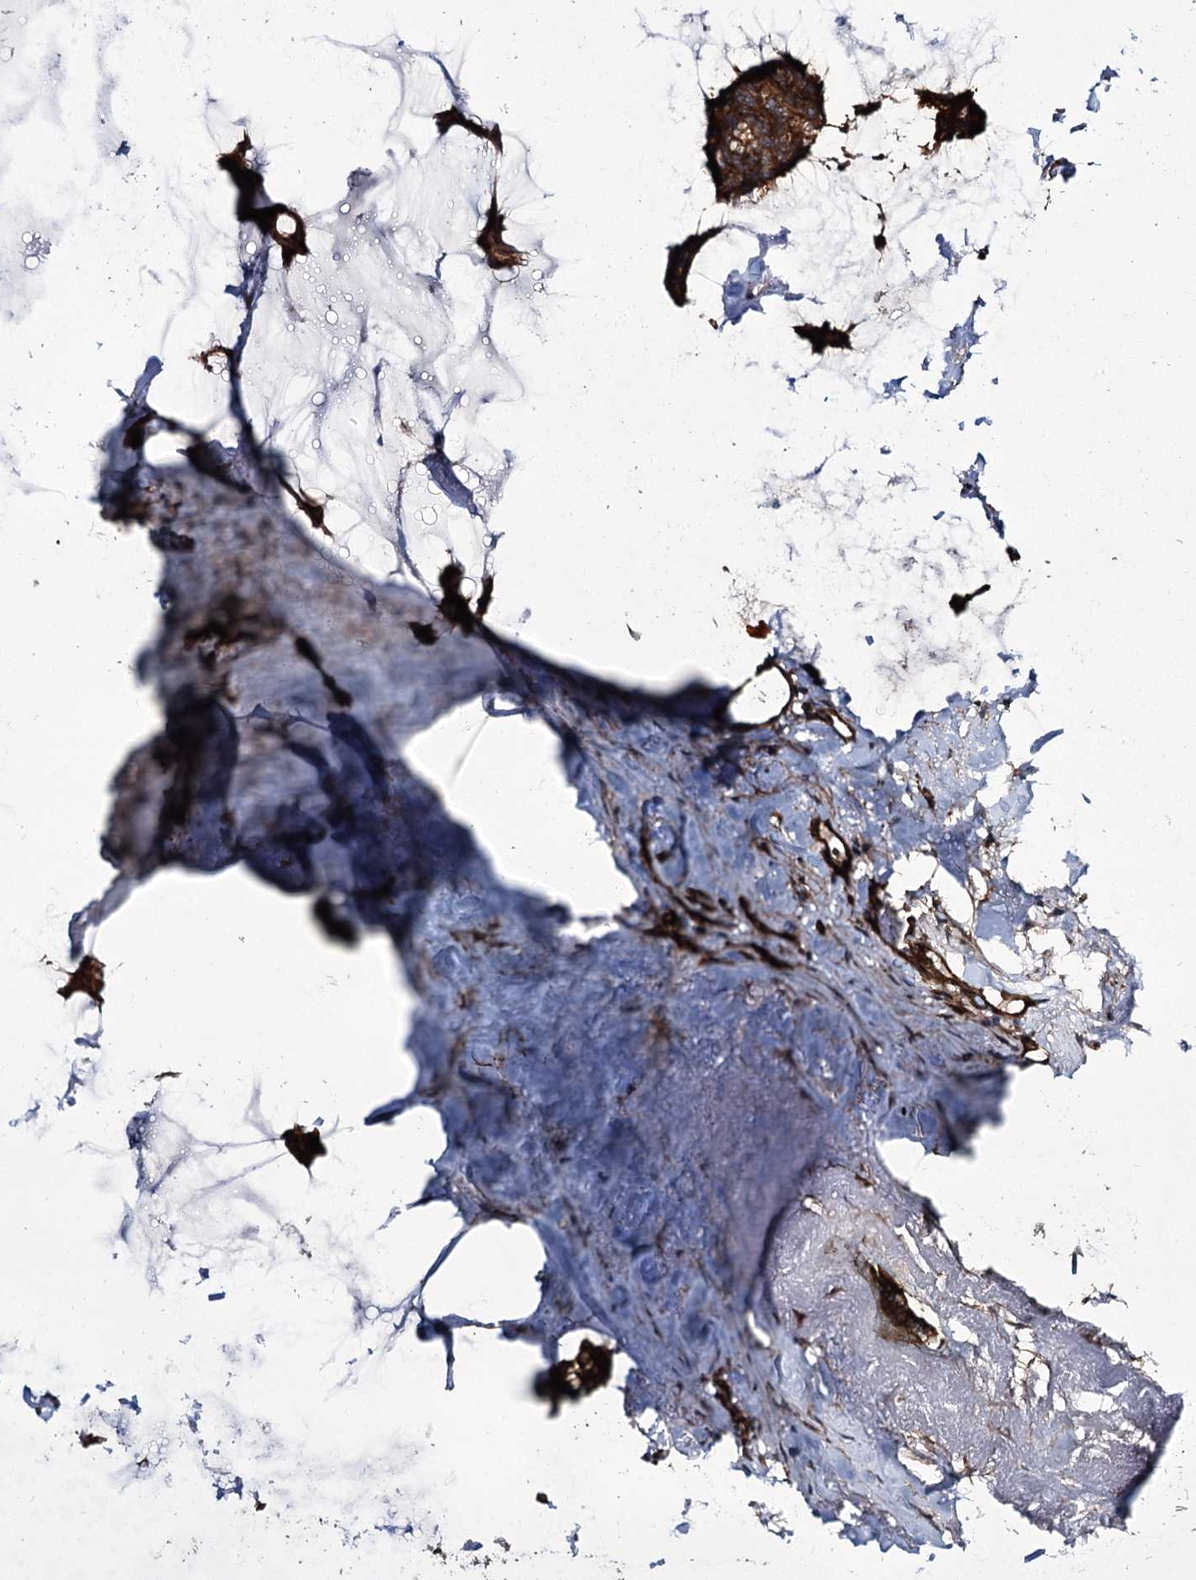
{"staining": {"intensity": "strong", "quantity": ">75%", "location": "cytoplasmic/membranous"}, "tissue": "breast cancer", "cell_type": "Tumor cells", "image_type": "cancer", "snomed": [{"axis": "morphology", "description": "Duct carcinoma"}, {"axis": "topography", "description": "Breast"}], "caption": "DAB immunohistochemical staining of breast cancer (infiltrating ductal carcinoma) shows strong cytoplasmic/membranous protein staining in approximately >75% of tumor cells. (brown staining indicates protein expression, while blue staining denotes nuclei).", "gene": "MYO1C", "patient": {"sex": "female", "age": 93}}